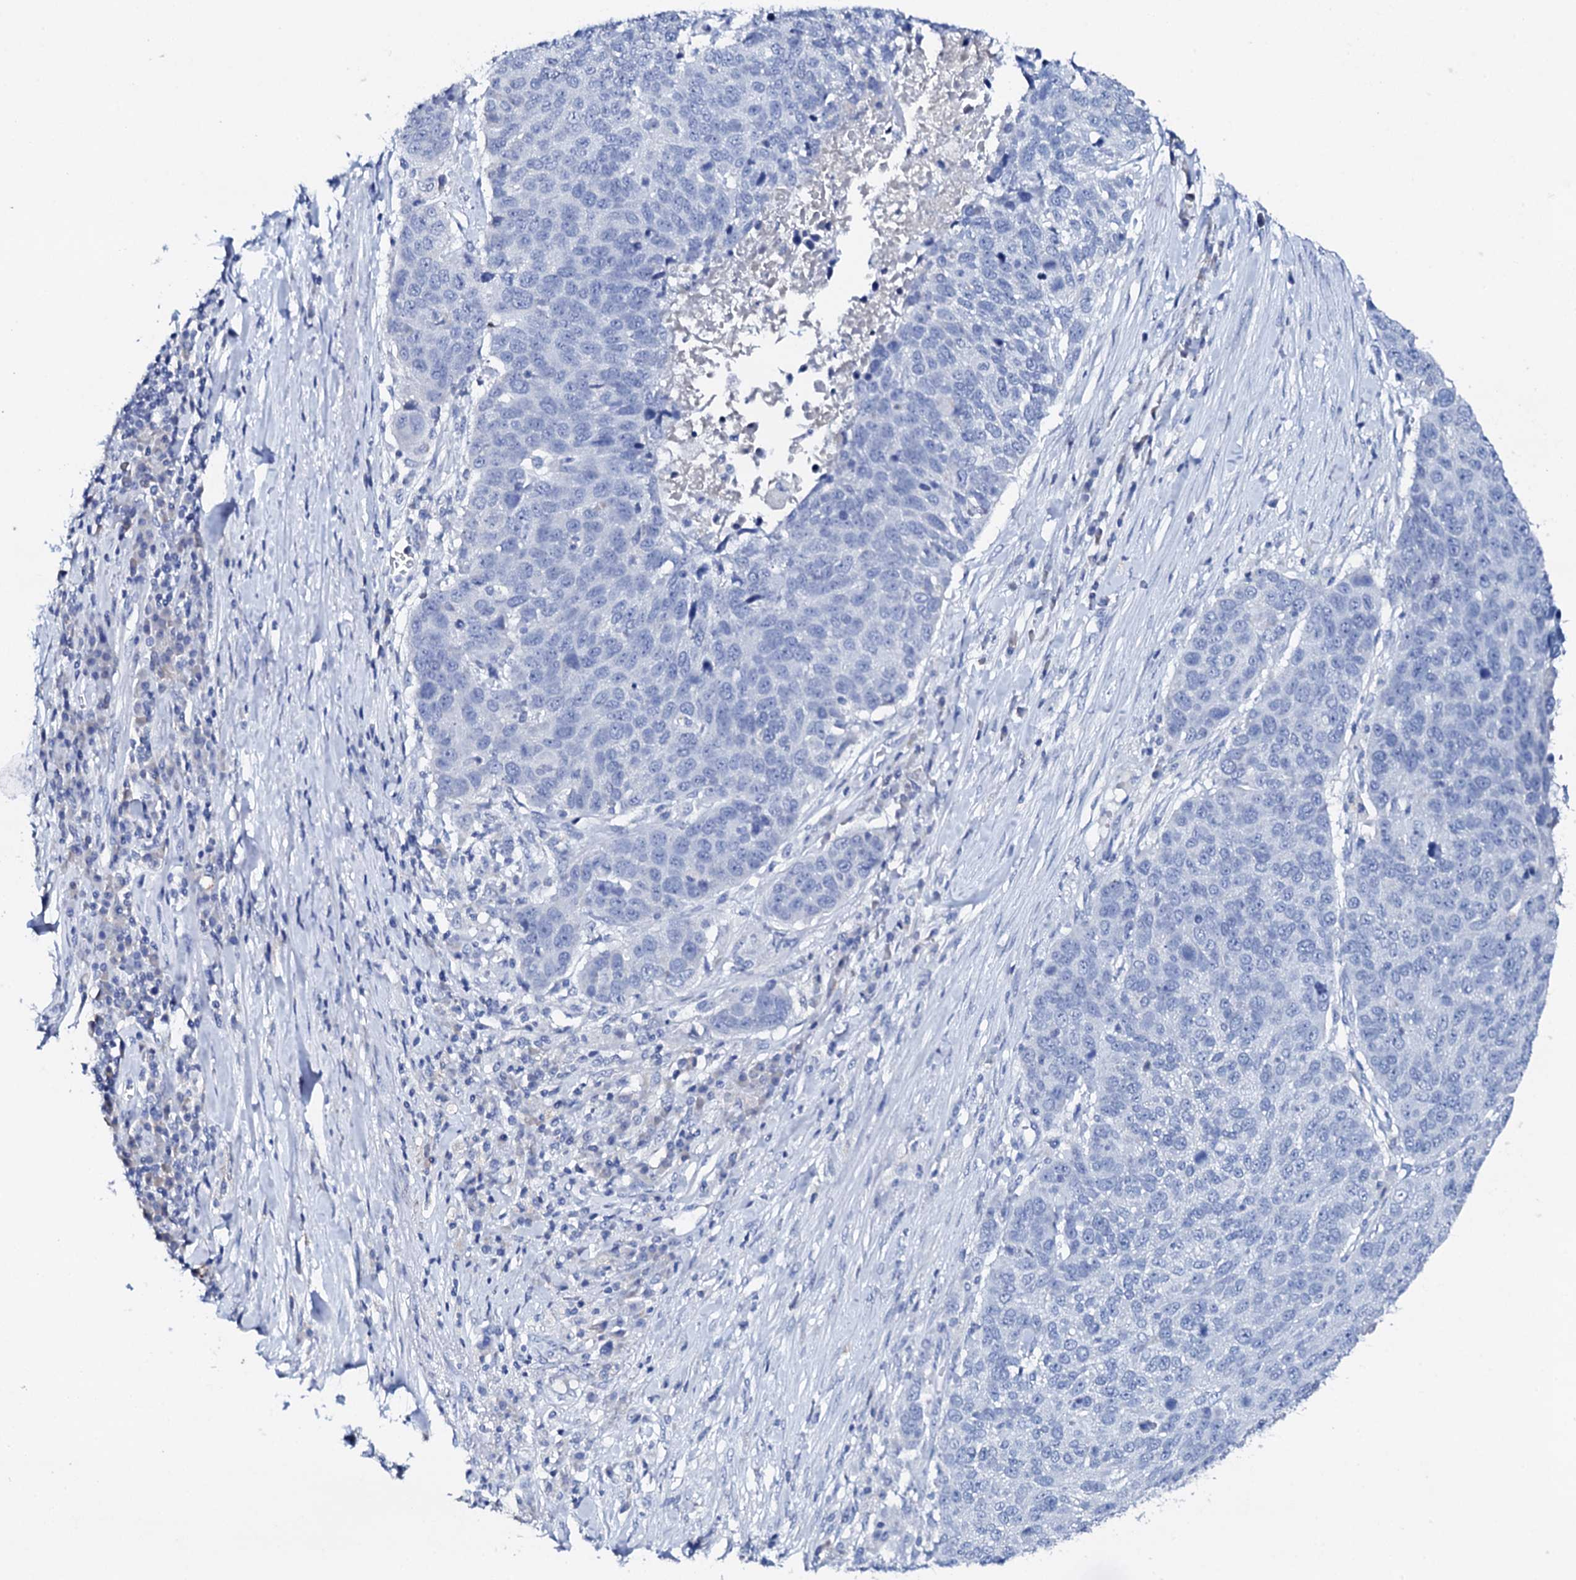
{"staining": {"intensity": "negative", "quantity": "none", "location": "none"}, "tissue": "lung cancer", "cell_type": "Tumor cells", "image_type": "cancer", "snomed": [{"axis": "morphology", "description": "Normal tissue, NOS"}, {"axis": "morphology", "description": "Squamous cell carcinoma, NOS"}, {"axis": "topography", "description": "Lymph node"}, {"axis": "topography", "description": "Lung"}], "caption": "Immunohistochemical staining of lung cancer (squamous cell carcinoma) reveals no significant expression in tumor cells.", "gene": "FBXL16", "patient": {"sex": "male", "age": 66}}